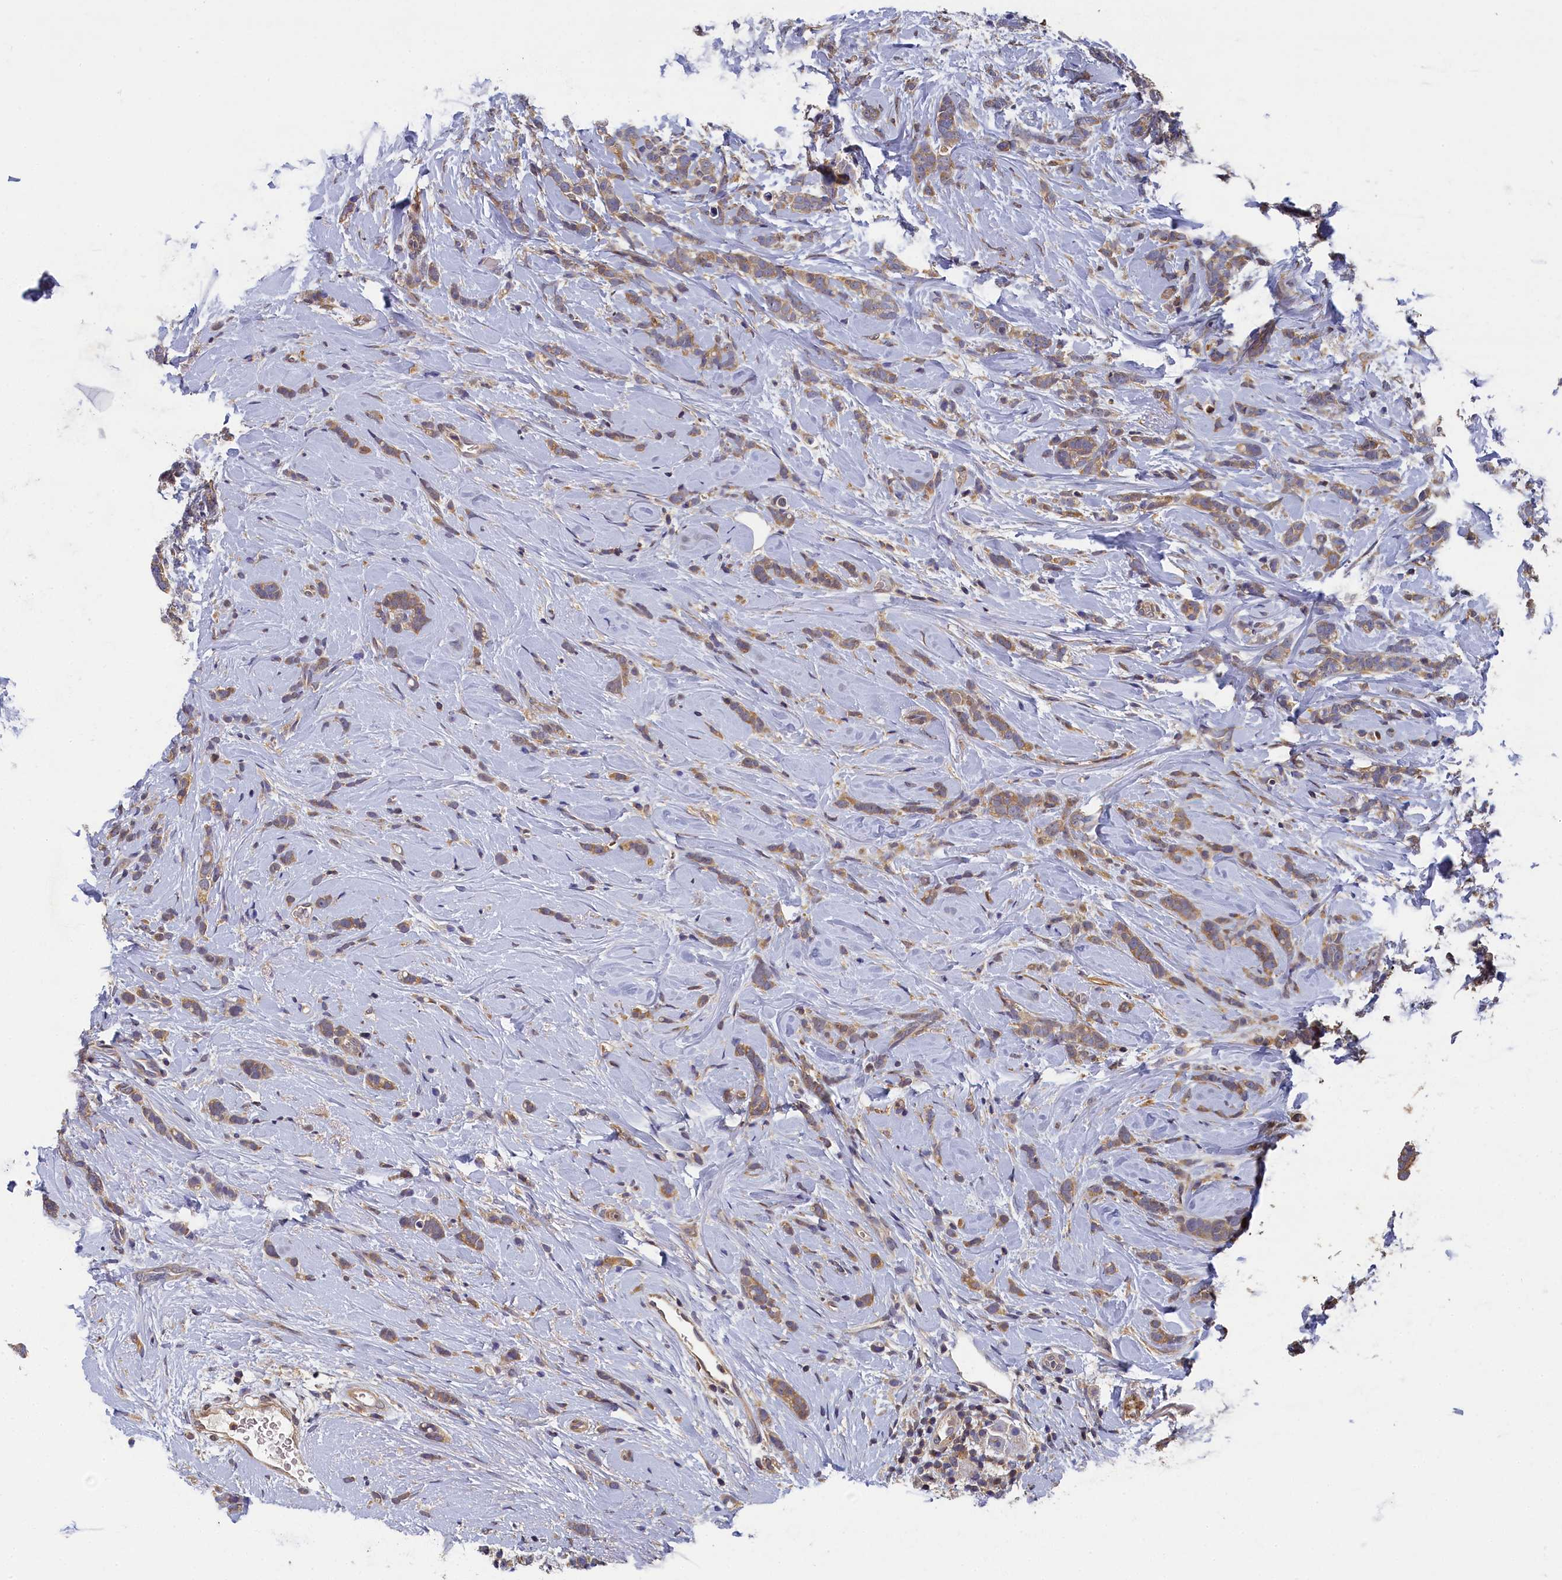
{"staining": {"intensity": "moderate", "quantity": ">75%", "location": "cytoplasmic/membranous"}, "tissue": "breast cancer", "cell_type": "Tumor cells", "image_type": "cancer", "snomed": [{"axis": "morphology", "description": "Lobular carcinoma"}, {"axis": "topography", "description": "Breast"}], "caption": "A brown stain highlights moderate cytoplasmic/membranous positivity of a protein in breast cancer tumor cells.", "gene": "TBCB", "patient": {"sex": "female", "age": 58}}